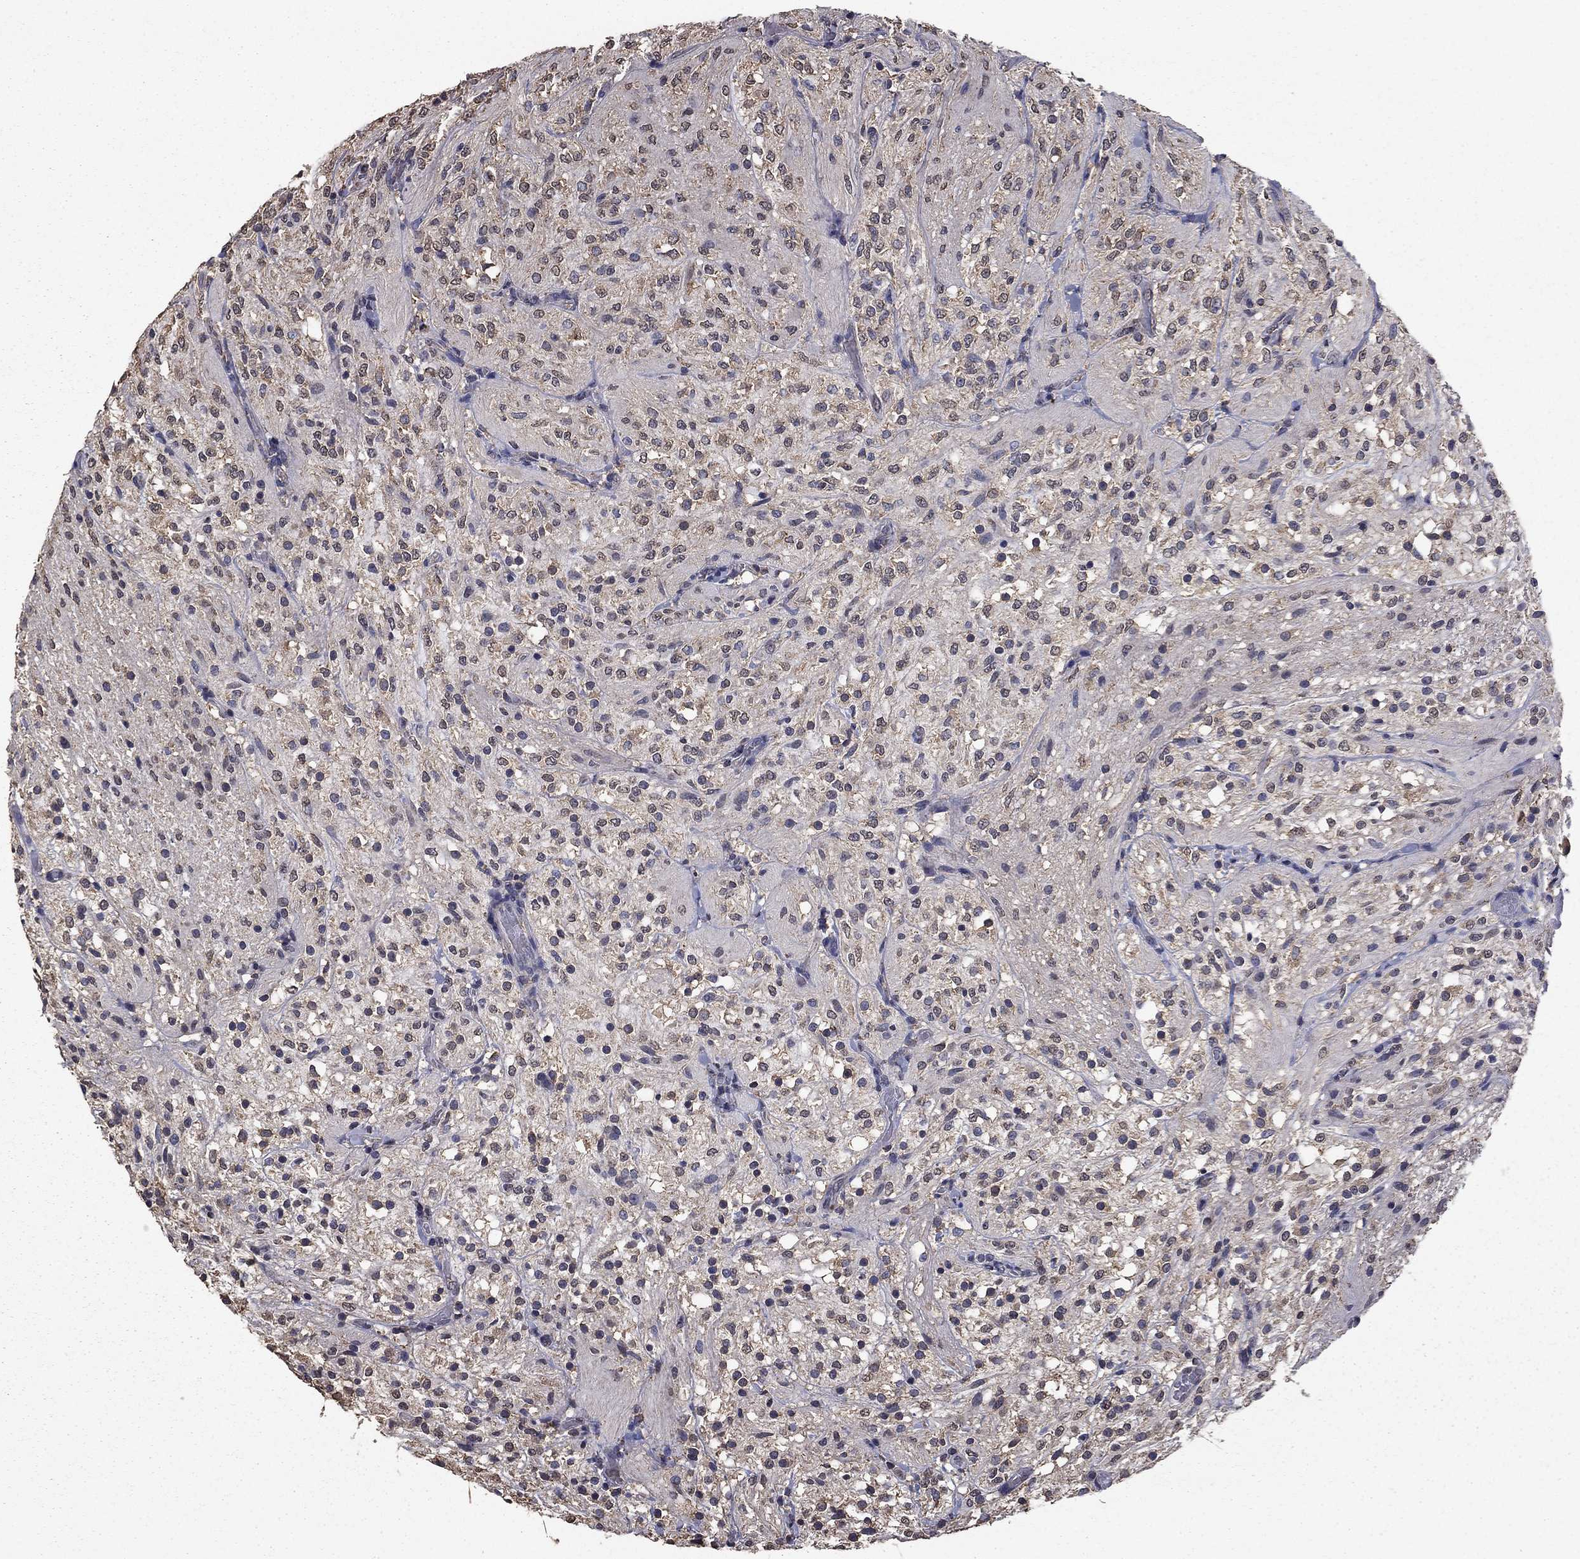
{"staining": {"intensity": "negative", "quantity": "none", "location": "none"}, "tissue": "glioma", "cell_type": "Tumor cells", "image_type": "cancer", "snomed": [{"axis": "morphology", "description": "Glioma, malignant, Low grade"}, {"axis": "topography", "description": "Brain"}], "caption": "High magnification brightfield microscopy of glioma stained with DAB (3,3'-diaminobenzidine) (brown) and counterstained with hematoxylin (blue): tumor cells show no significant expression.", "gene": "MFAP3L", "patient": {"sex": "male", "age": 3}}